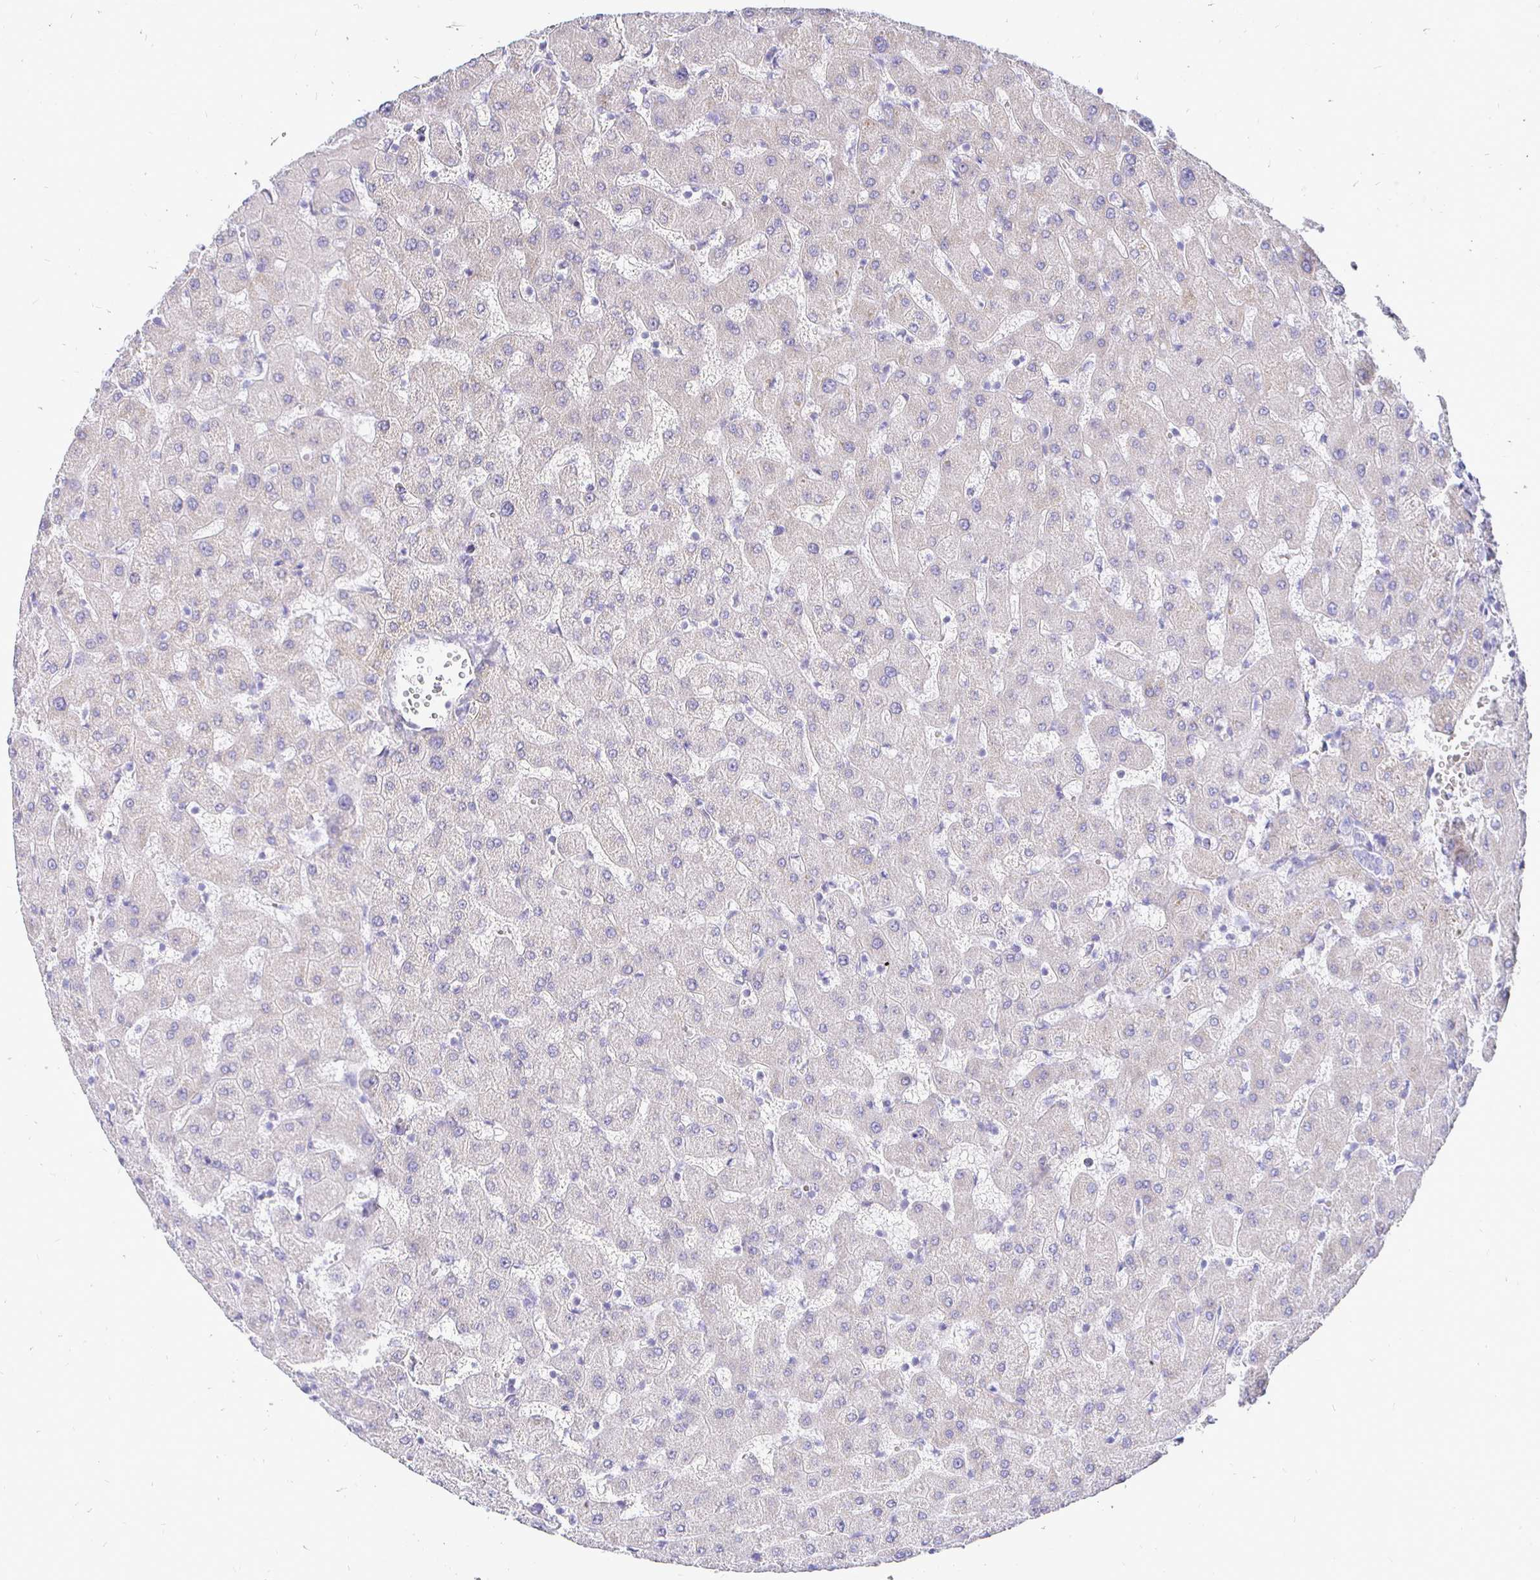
{"staining": {"intensity": "negative", "quantity": "none", "location": "none"}, "tissue": "liver", "cell_type": "Cholangiocytes", "image_type": "normal", "snomed": [{"axis": "morphology", "description": "Normal tissue, NOS"}, {"axis": "topography", "description": "Liver"}], "caption": "An image of liver stained for a protein displays no brown staining in cholangiocytes. (DAB (3,3'-diaminobenzidine) IHC with hematoxylin counter stain).", "gene": "CR2", "patient": {"sex": "female", "age": 63}}